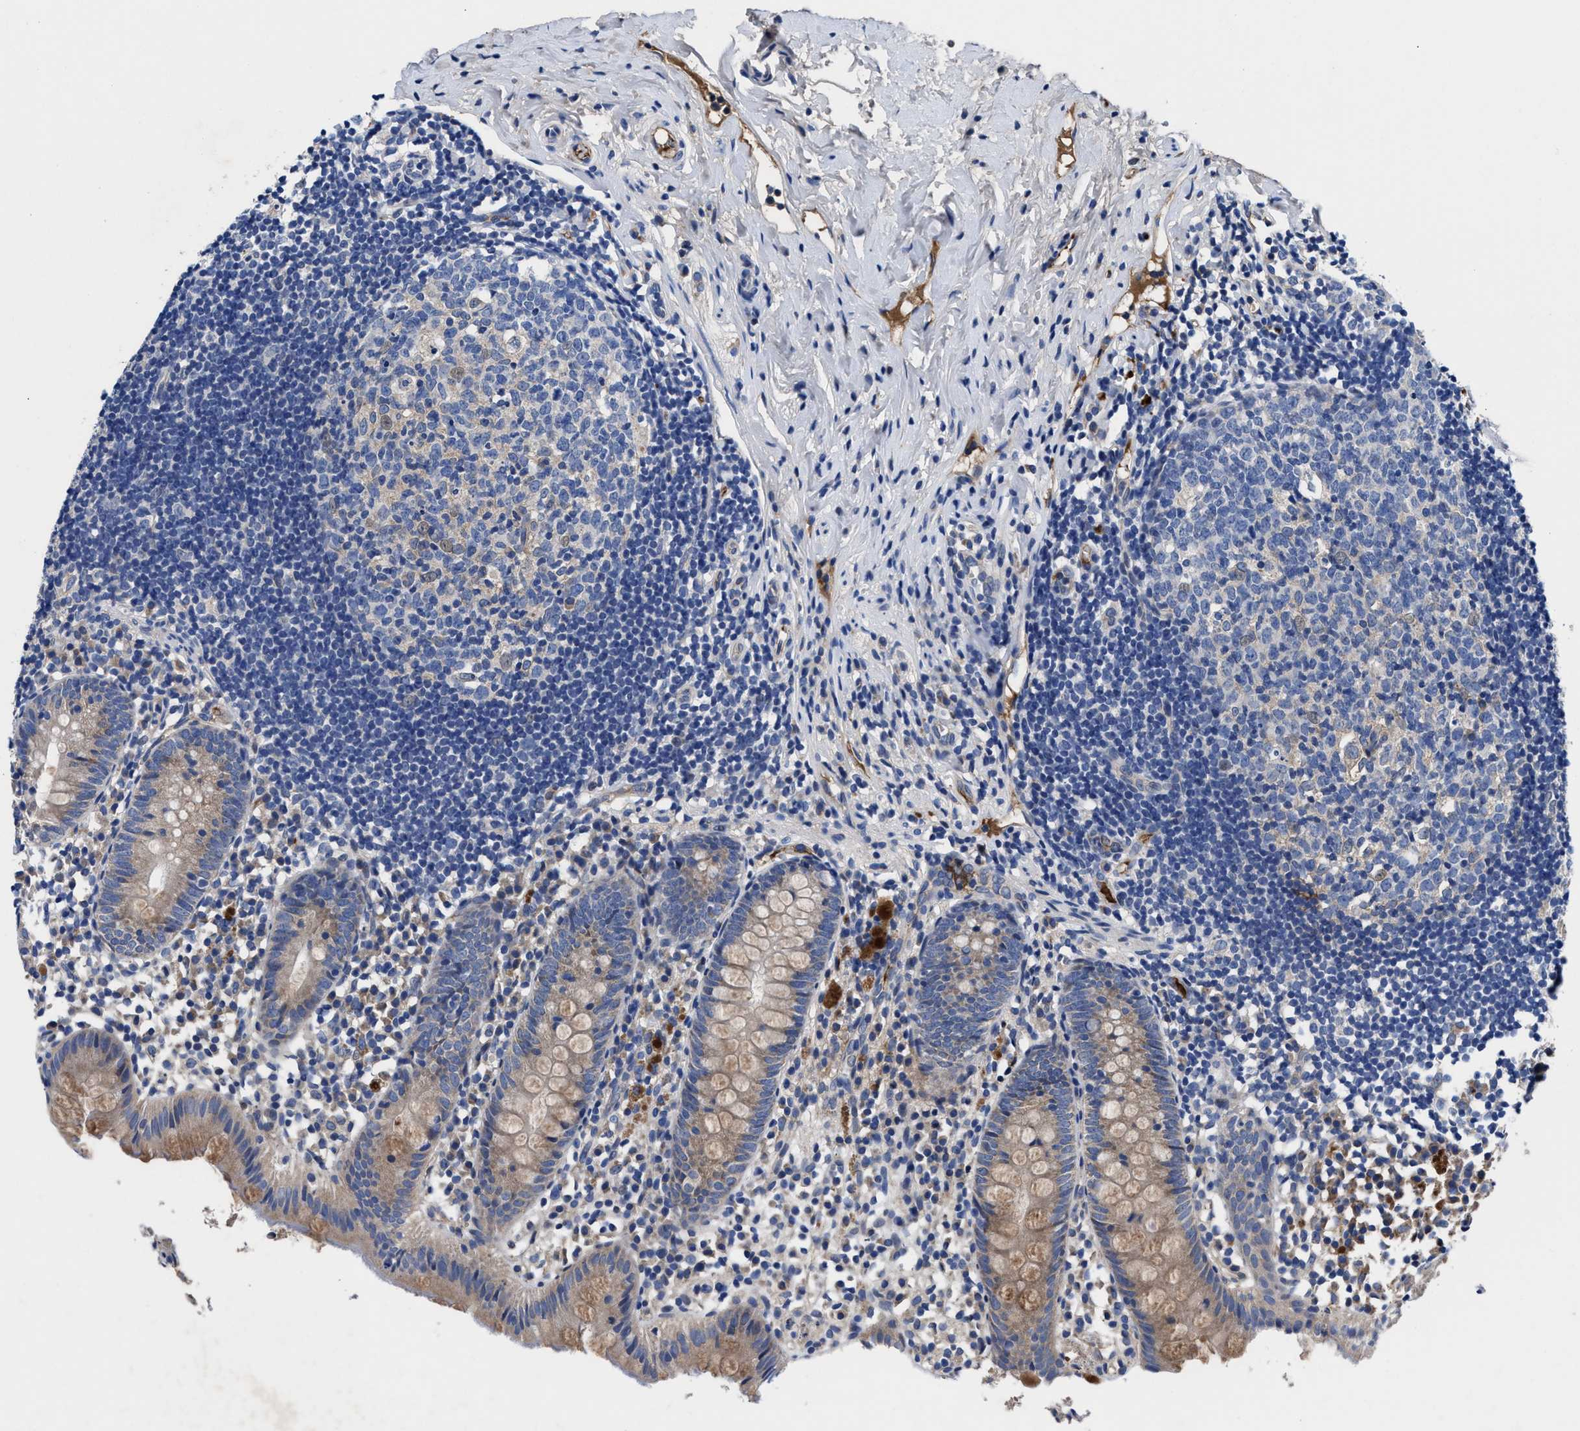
{"staining": {"intensity": "weak", "quantity": "25%-75%", "location": "cytoplasmic/membranous"}, "tissue": "appendix", "cell_type": "Glandular cells", "image_type": "normal", "snomed": [{"axis": "morphology", "description": "Normal tissue, NOS"}, {"axis": "topography", "description": "Appendix"}], "caption": "Unremarkable appendix displays weak cytoplasmic/membranous positivity in approximately 25%-75% of glandular cells, visualized by immunohistochemistry.", "gene": "DHRS13", "patient": {"sex": "female", "age": 20}}